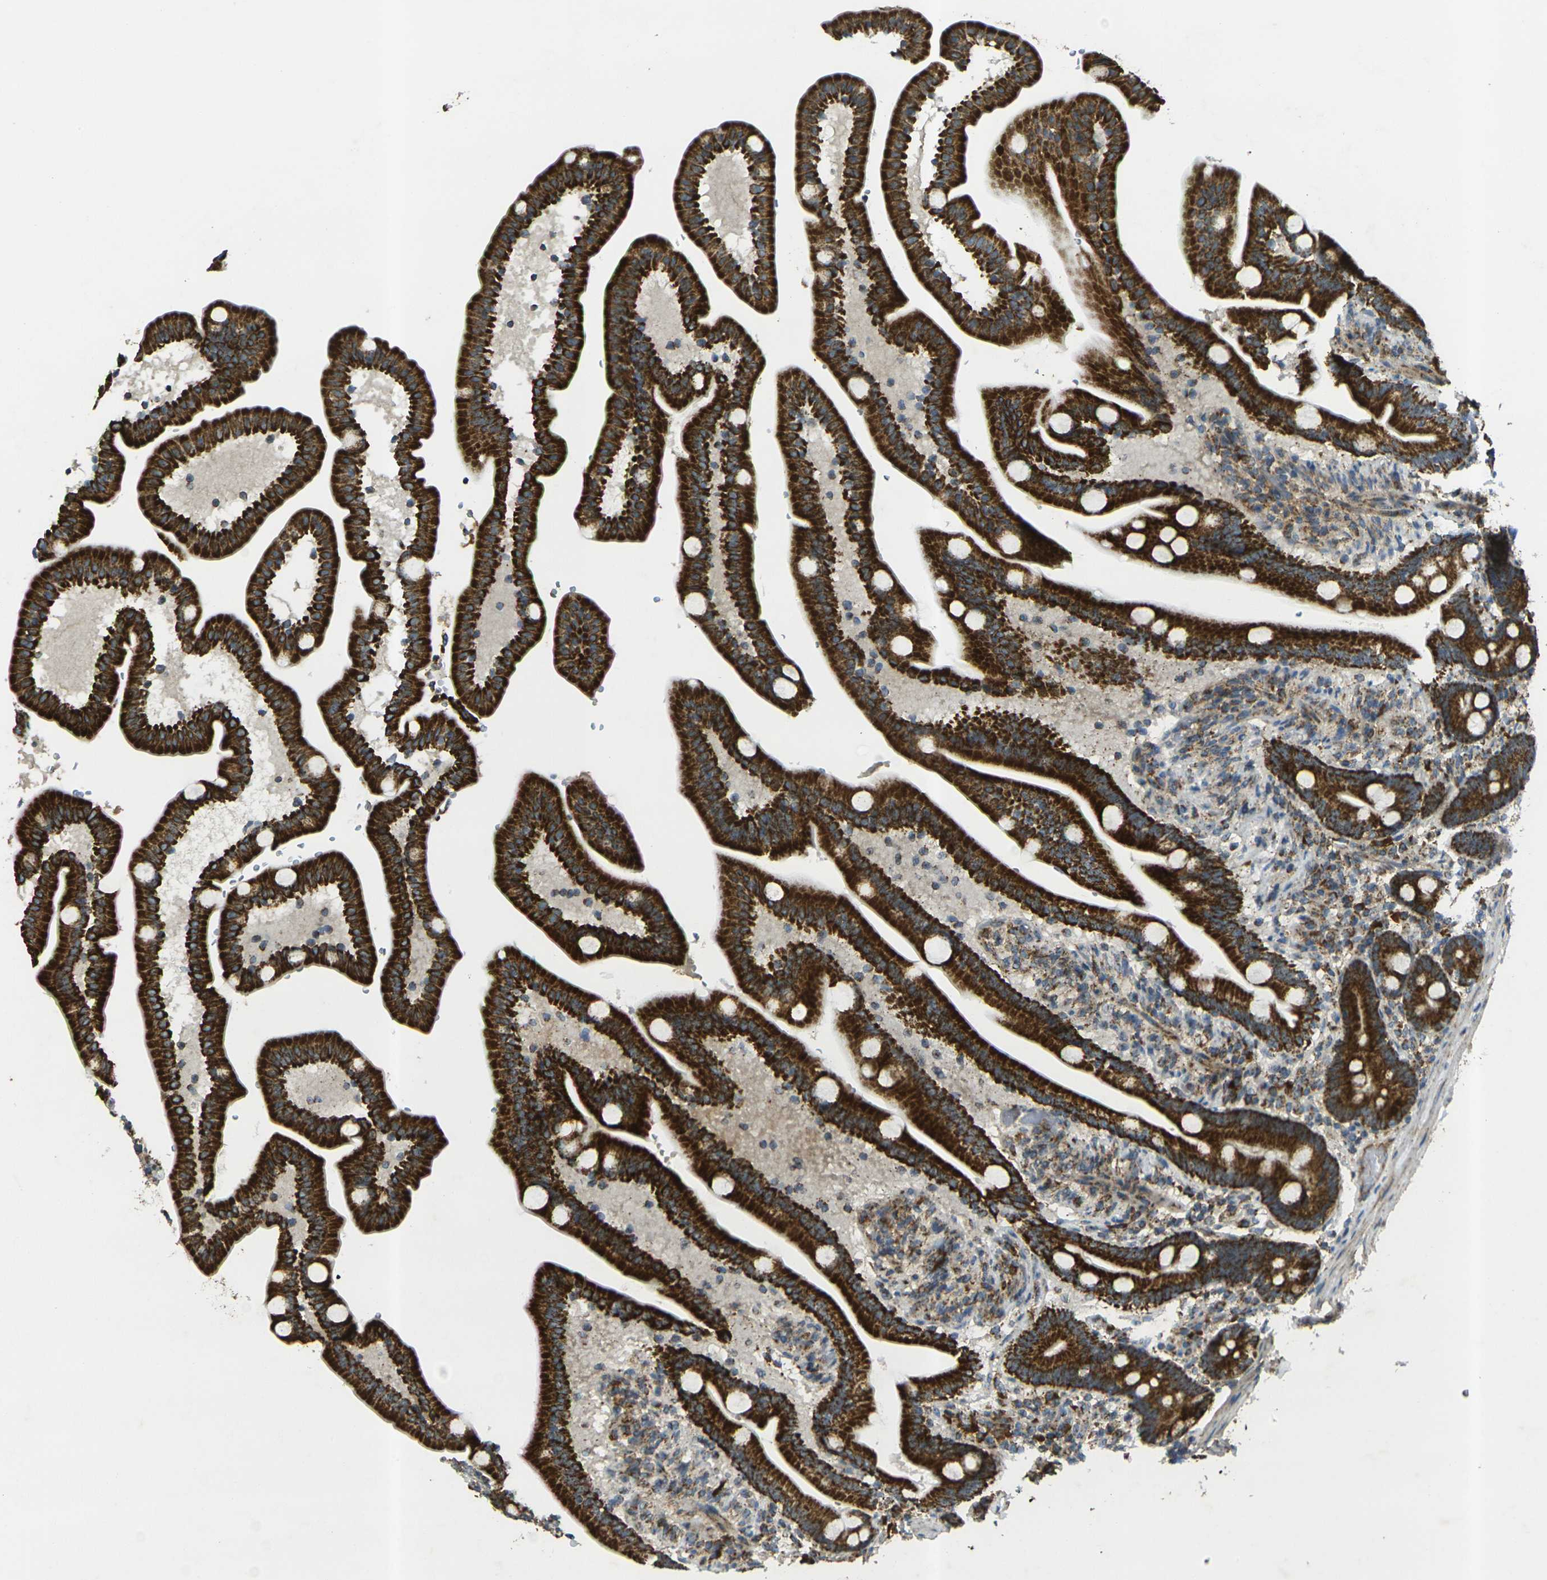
{"staining": {"intensity": "strong", "quantity": ">75%", "location": "cytoplasmic/membranous"}, "tissue": "duodenum", "cell_type": "Glandular cells", "image_type": "normal", "snomed": [{"axis": "morphology", "description": "Normal tissue, NOS"}, {"axis": "topography", "description": "Duodenum"}], "caption": "Normal duodenum displays strong cytoplasmic/membranous positivity in approximately >75% of glandular cells, visualized by immunohistochemistry.", "gene": "IGF1R", "patient": {"sex": "male", "age": 54}}